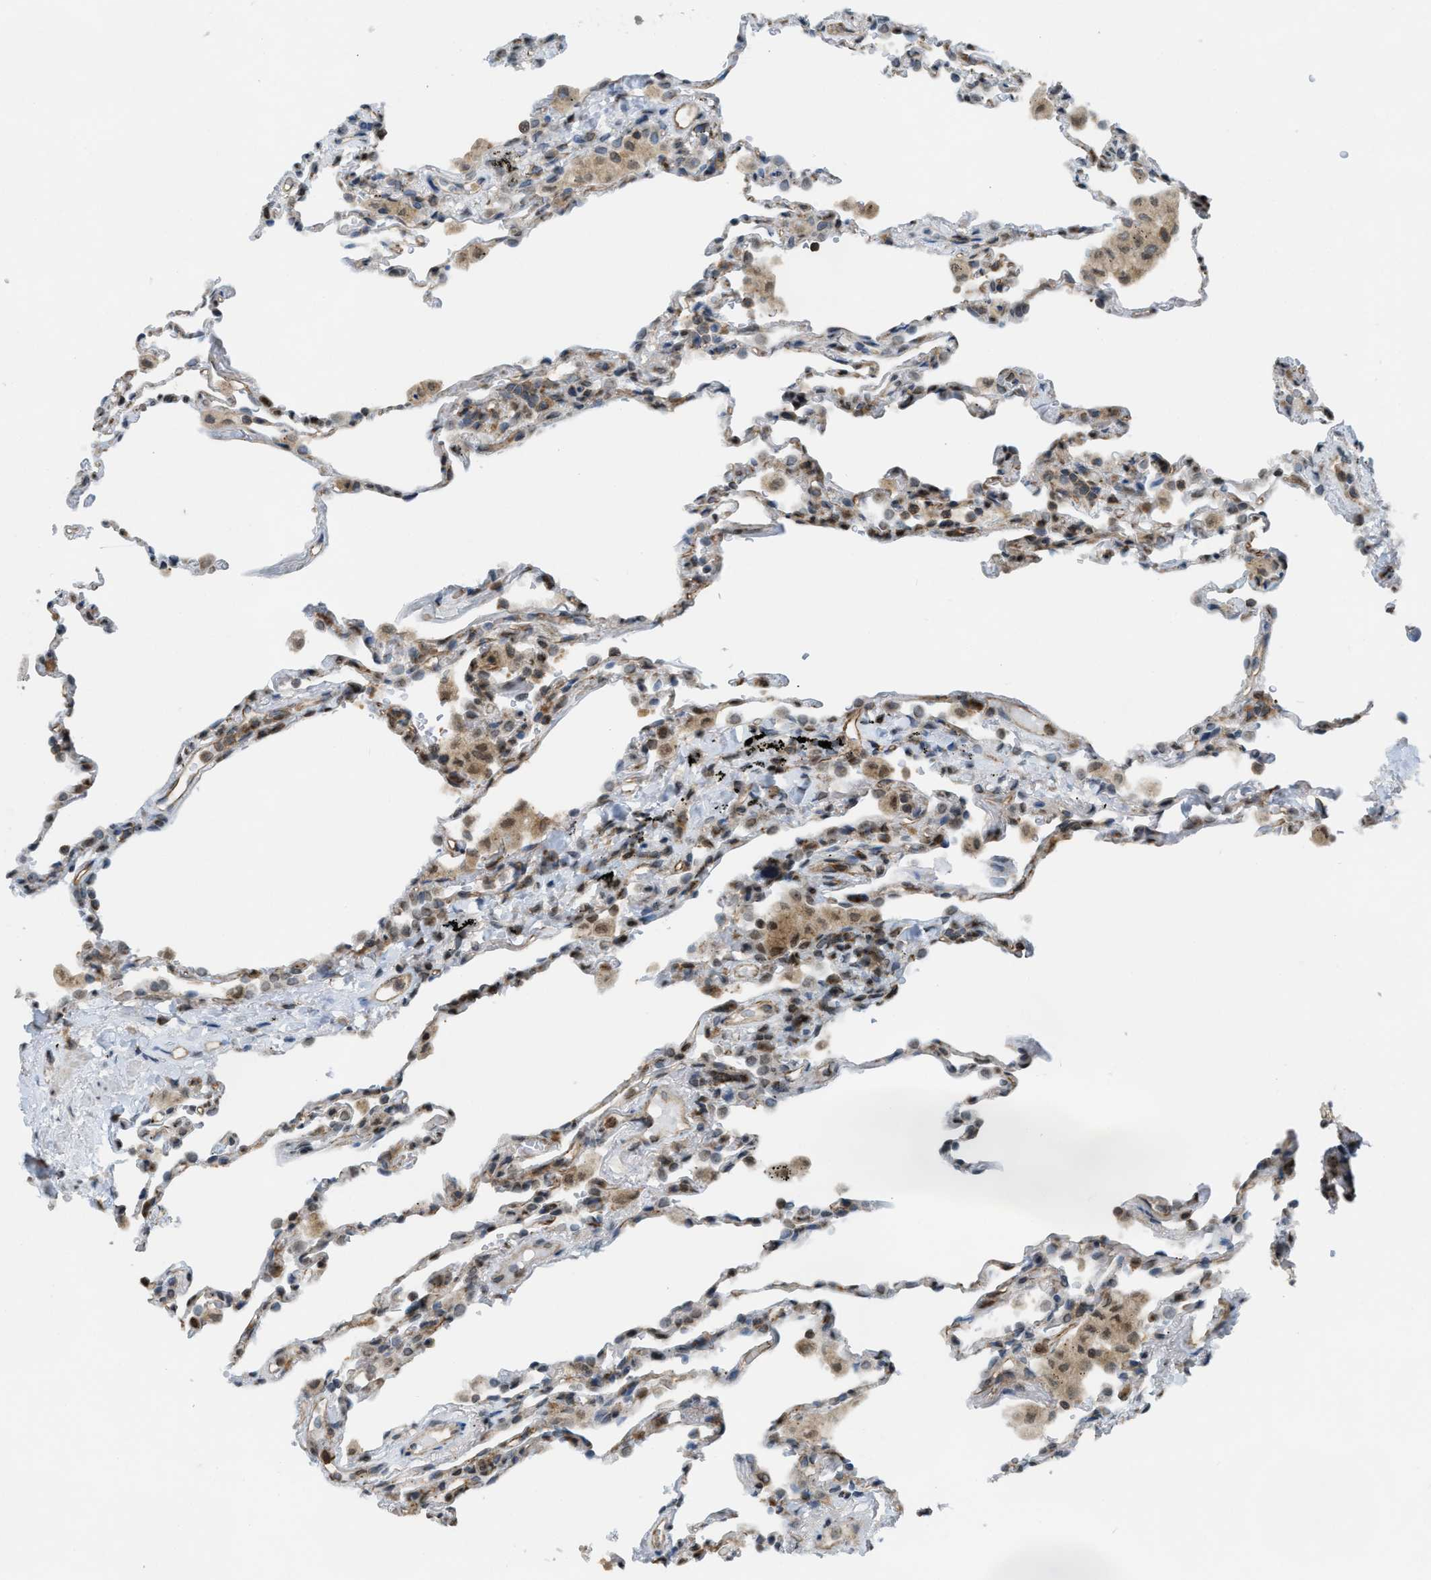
{"staining": {"intensity": "moderate", "quantity": "<25%", "location": "nuclear"}, "tissue": "lung", "cell_type": "Alveolar cells", "image_type": "normal", "snomed": [{"axis": "morphology", "description": "Normal tissue, NOS"}, {"axis": "topography", "description": "Lung"}], "caption": "Immunohistochemistry (IHC) (DAB (3,3'-diaminobenzidine)) staining of normal lung reveals moderate nuclear protein staining in approximately <25% of alveolar cells. The protein of interest is stained brown, and the nuclei are stained in blue (DAB IHC with brightfield microscopy, high magnification).", "gene": "E2F1", "patient": {"sex": "male", "age": 59}}